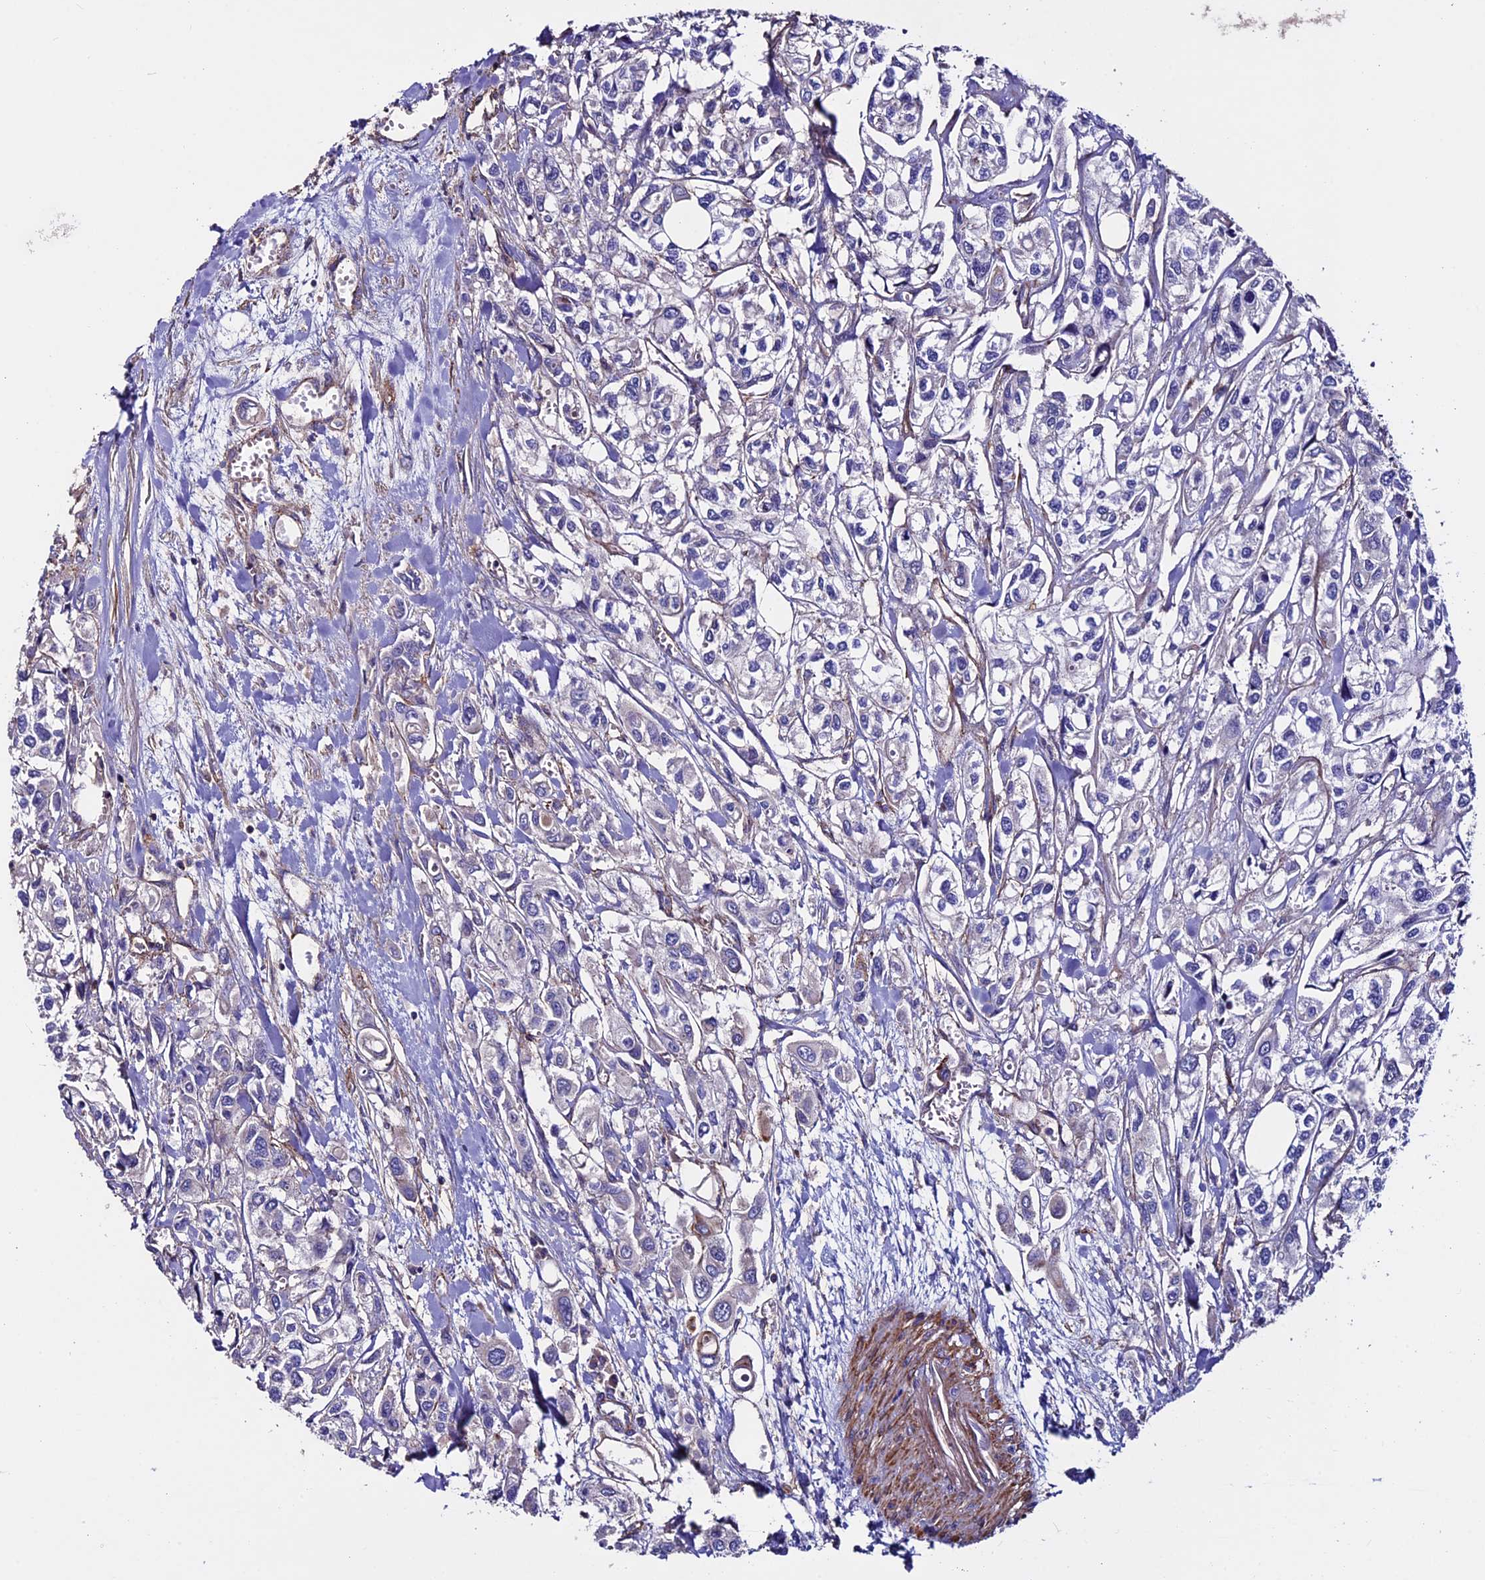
{"staining": {"intensity": "negative", "quantity": "none", "location": "none"}, "tissue": "urothelial cancer", "cell_type": "Tumor cells", "image_type": "cancer", "snomed": [{"axis": "morphology", "description": "Urothelial carcinoma, High grade"}, {"axis": "topography", "description": "Urinary bladder"}], "caption": "This is an immunohistochemistry photomicrograph of urothelial cancer. There is no positivity in tumor cells.", "gene": "EVA1B", "patient": {"sex": "male", "age": 67}}